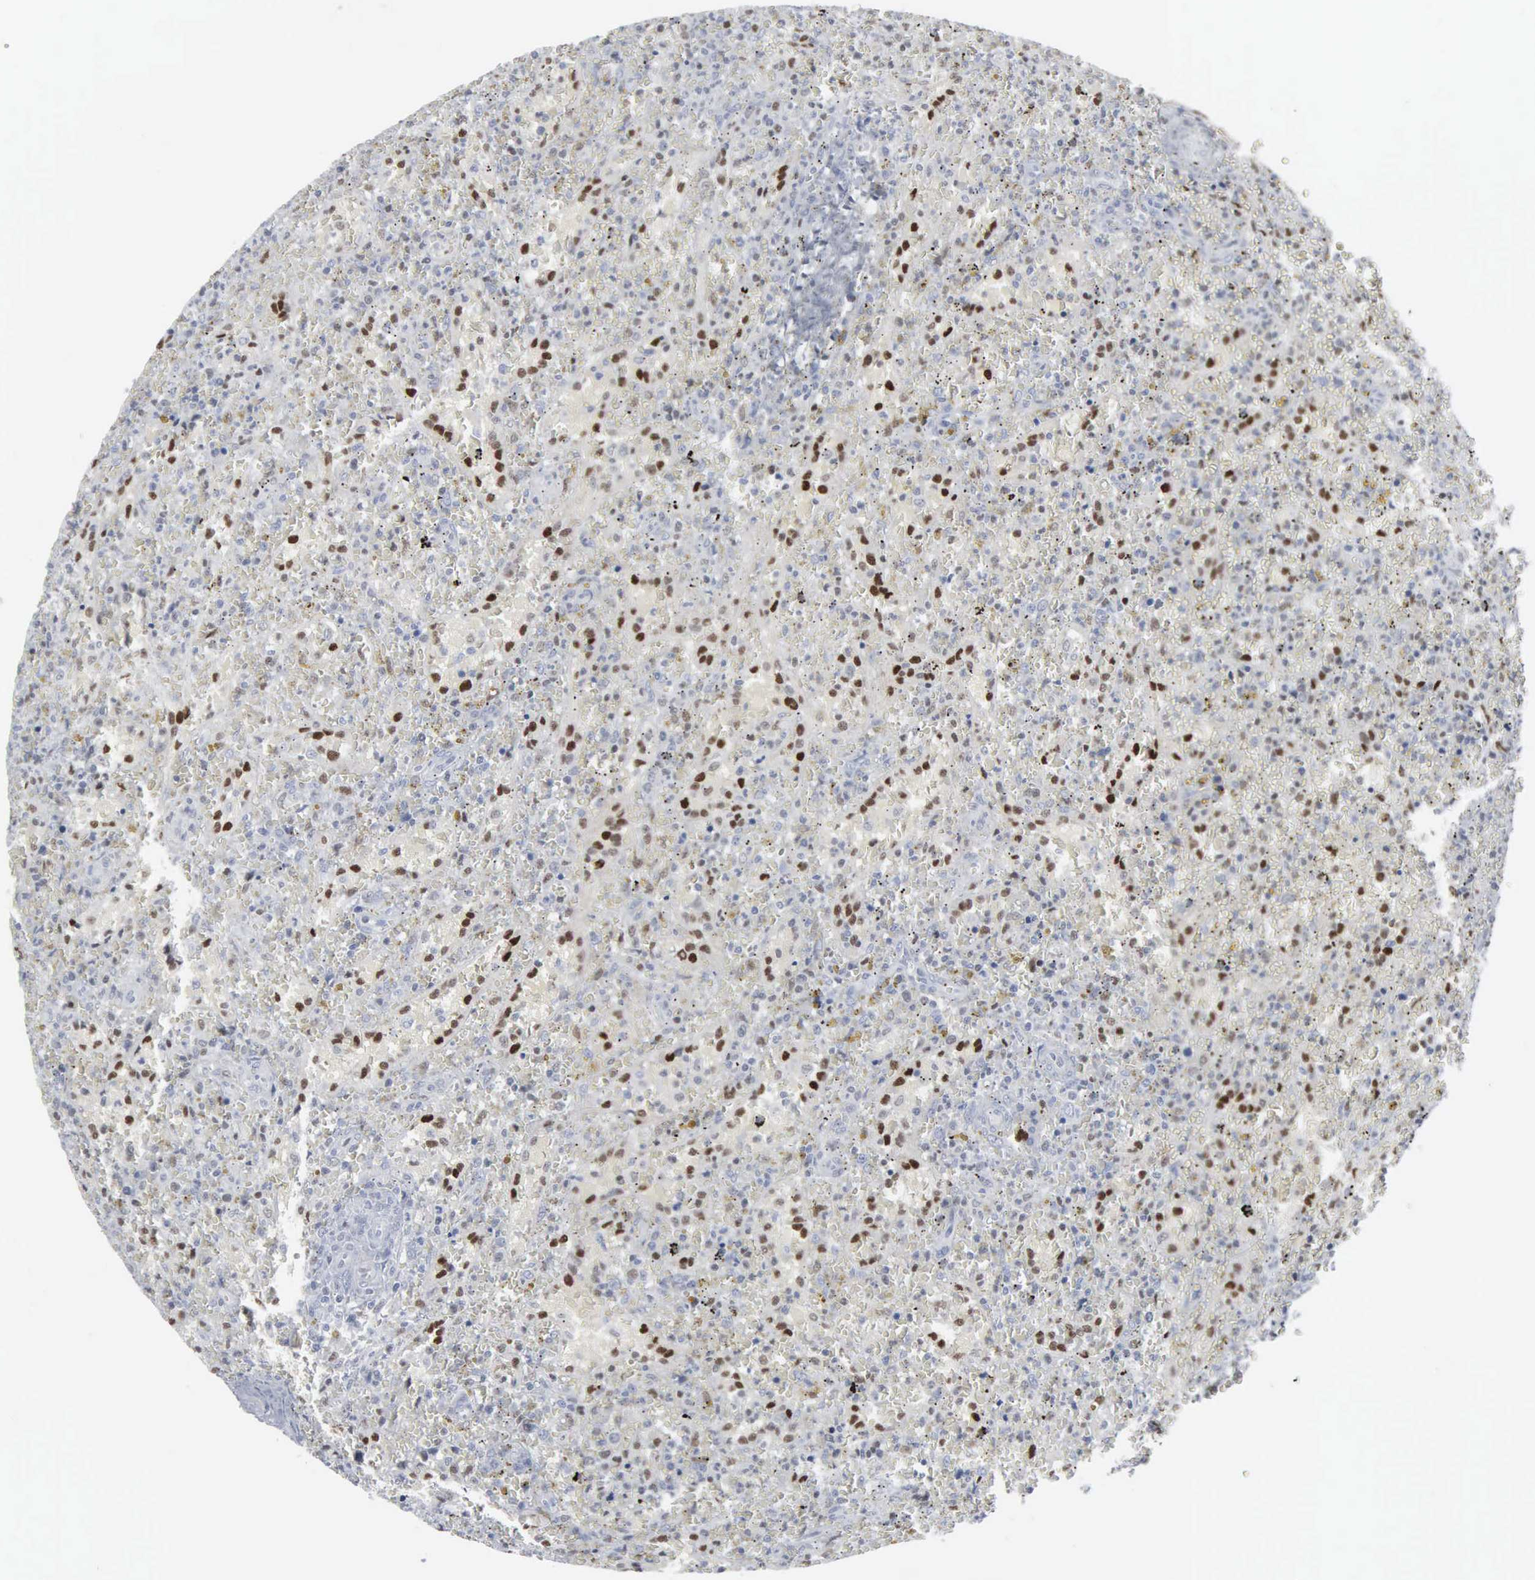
{"staining": {"intensity": "moderate", "quantity": "25%-75%", "location": "nuclear"}, "tissue": "lymphoma", "cell_type": "Tumor cells", "image_type": "cancer", "snomed": [{"axis": "morphology", "description": "Malignant lymphoma, non-Hodgkin's type, High grade"}, {"axis": "topography", "description": "Spleen"}, {"axis": "topography", "description": "Lymph node"}], "caption": "Immunohistochemical staining of human malignant lymphoma, non-Hodgkin's type (high-grade) demonstrates medium levels of moderate nuclear protein staining in approximately 25%-75% of tumor cells.", "gene": "CCND3", "patient": {"sex": "female", "age": 70}}